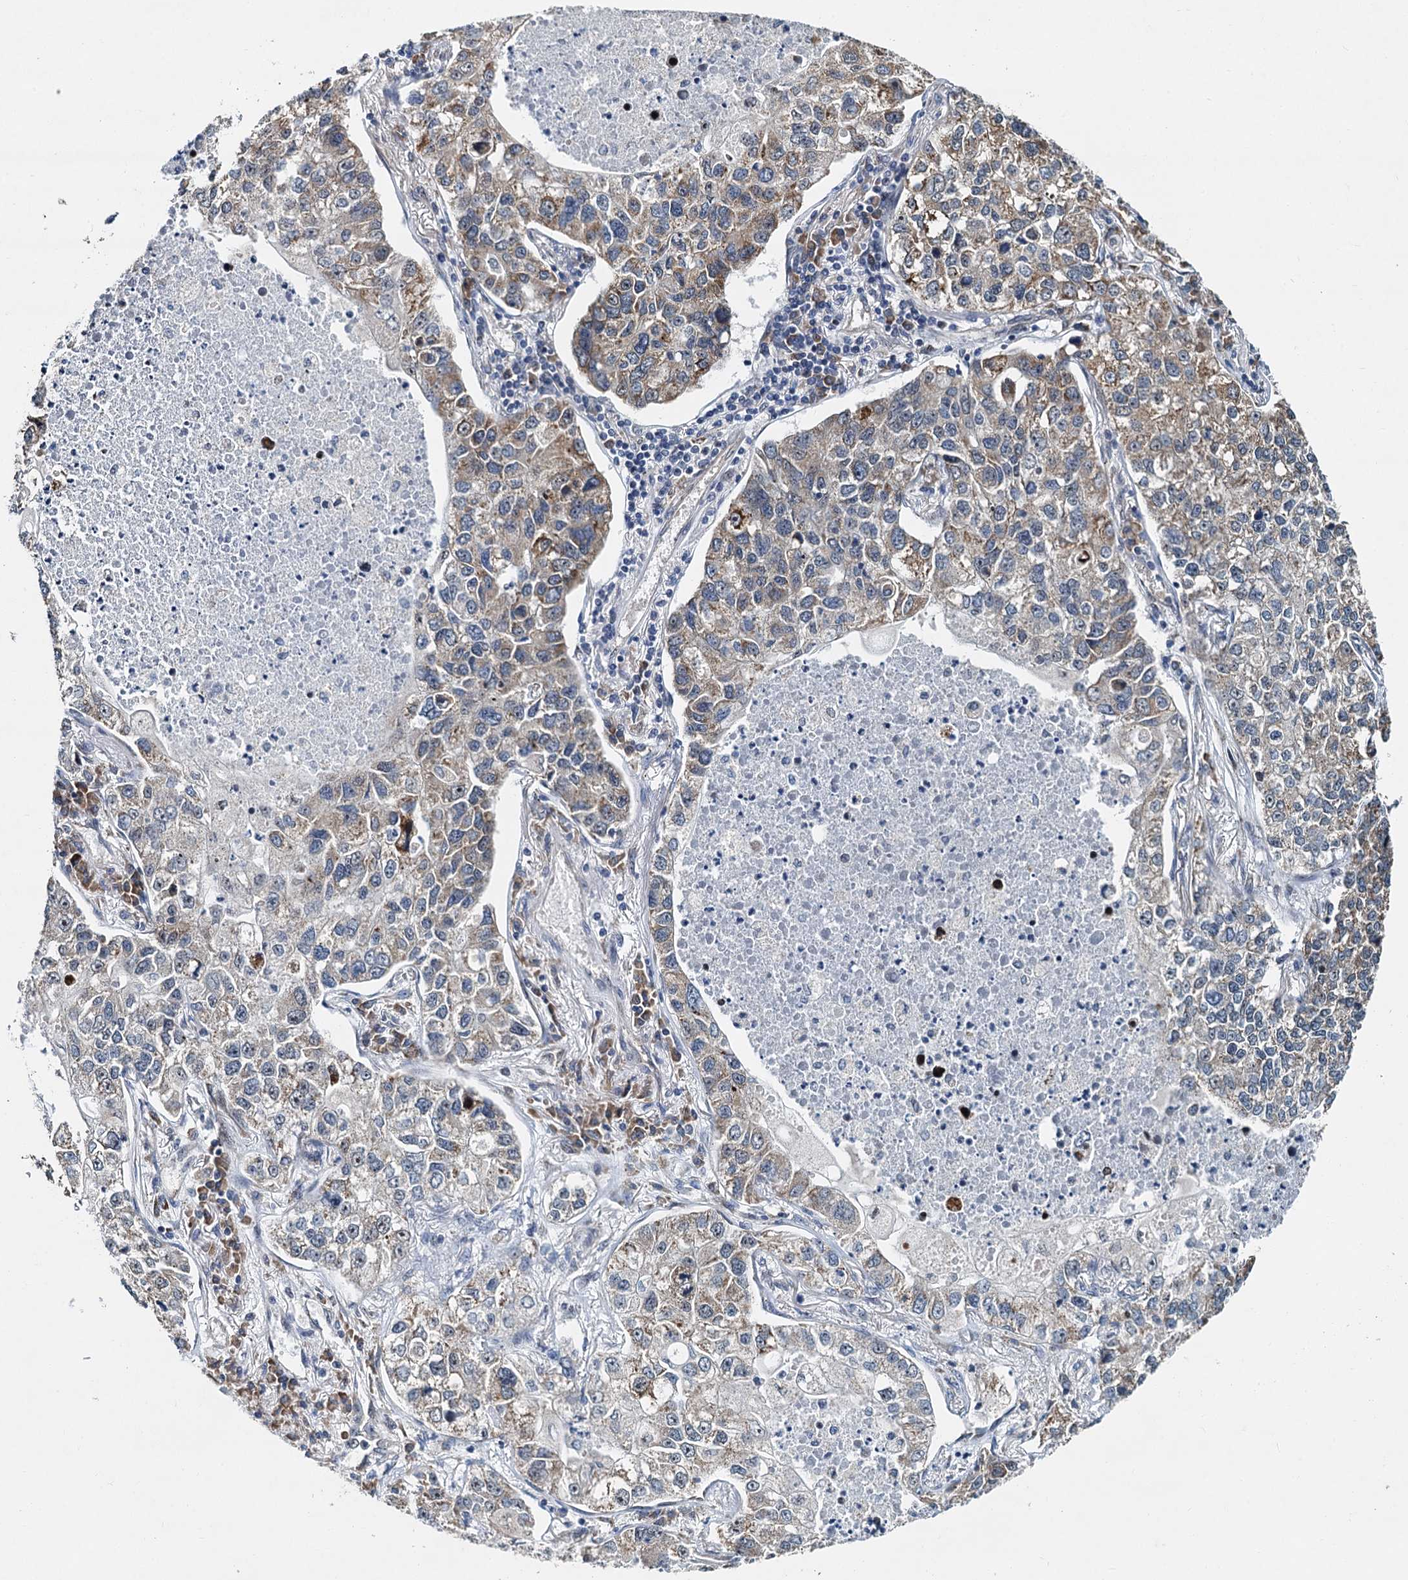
{"staining": {"intensity": "weak", "quantity": "25%-75%", "location": "cytoplasmic/membranous"}, "tissue": "lung cancer", "cell_type": "Tumor cells", "image_type": "cancer", "snomed": [{"axis": "morphology", "description": "Adenocarcinoma, NOS"}, {"axis": "topography", "description": "Lung"}], "caption": "Immunohistochemistry (IHC) of human adenocarcinoma (lung) shows low levels of weak cytoplasmic/membranous staining in approximately 25%-75% of tumor cells.", "gene": "DNAJC21", "patient": {"sex": "male", "age": 49}}